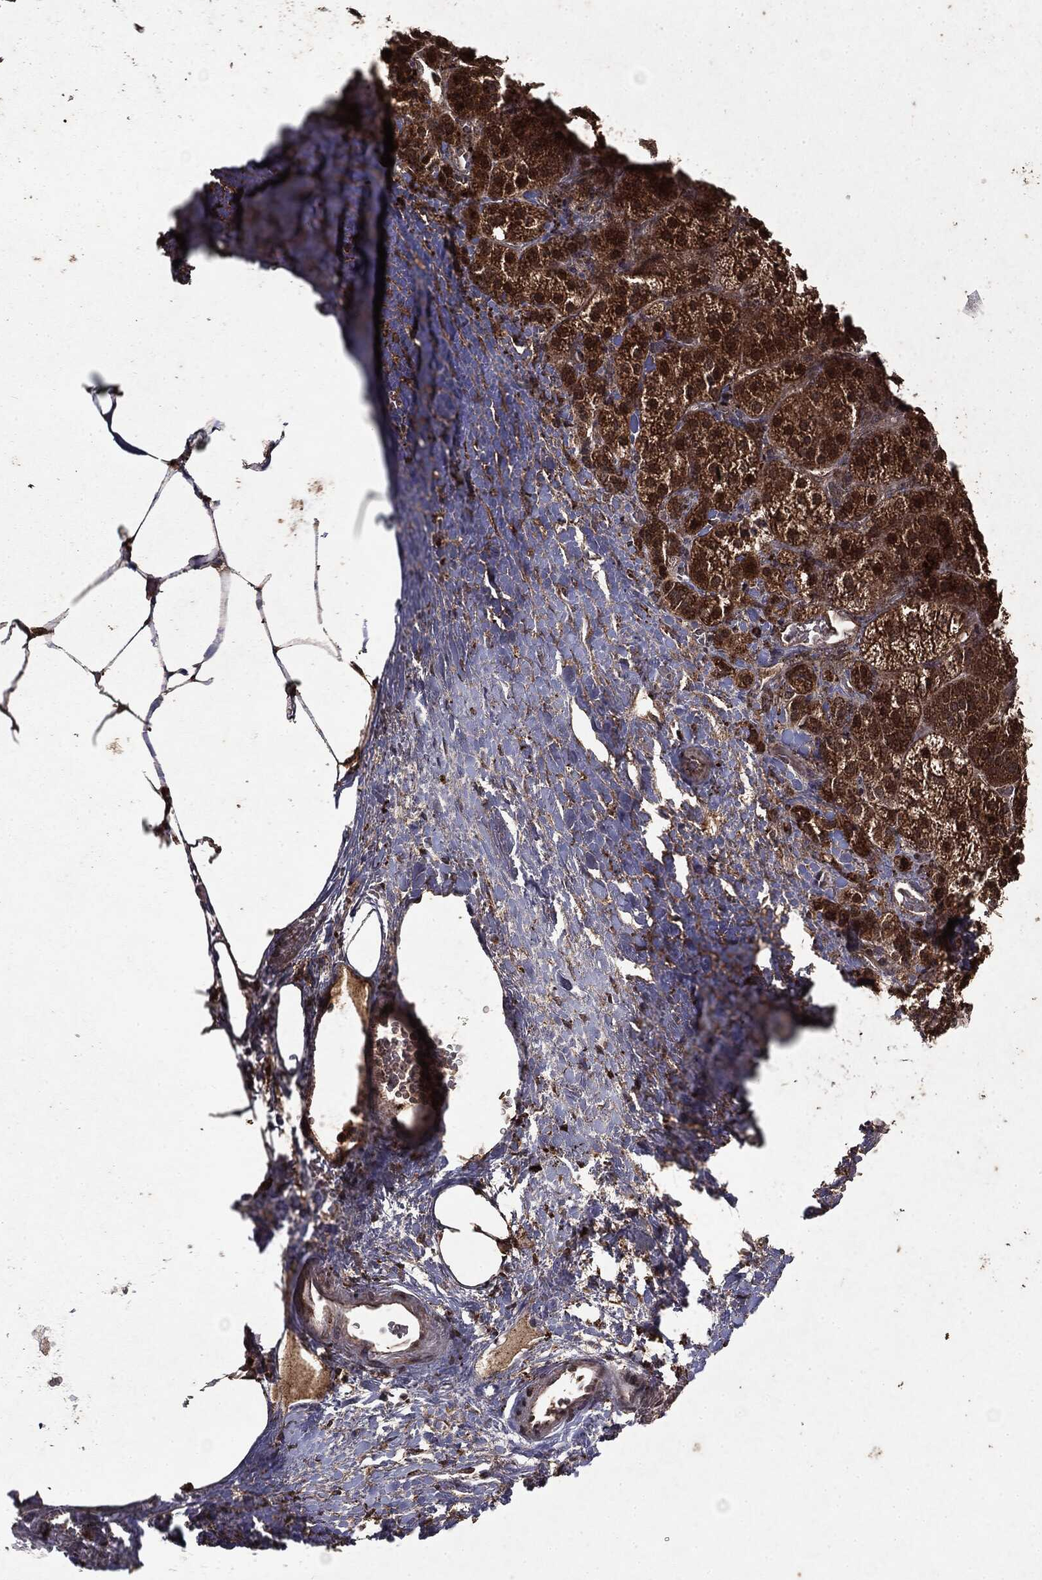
{"staining": {"intensity": "strong", "quantity": ">75%", "location": "cytoplasmic/membranous"}, "tissue": "adrenal gland", "cell_type": "Glandular cells", "image_type": "normal", "snomed": [{"axis": "morphology", "description": "Normal tissue, NOS"}, {"axis": "topography", "description": "Adrenal gland"}], "caption": "High-power microscopy captured an IHC micrograph of normal adrenal gland, revealing strong cytoplasmic/membranous staining in approximately >75% of glandular cells.", "gene": "MTOR", "patient": {"sex": "male", "age": 57}}